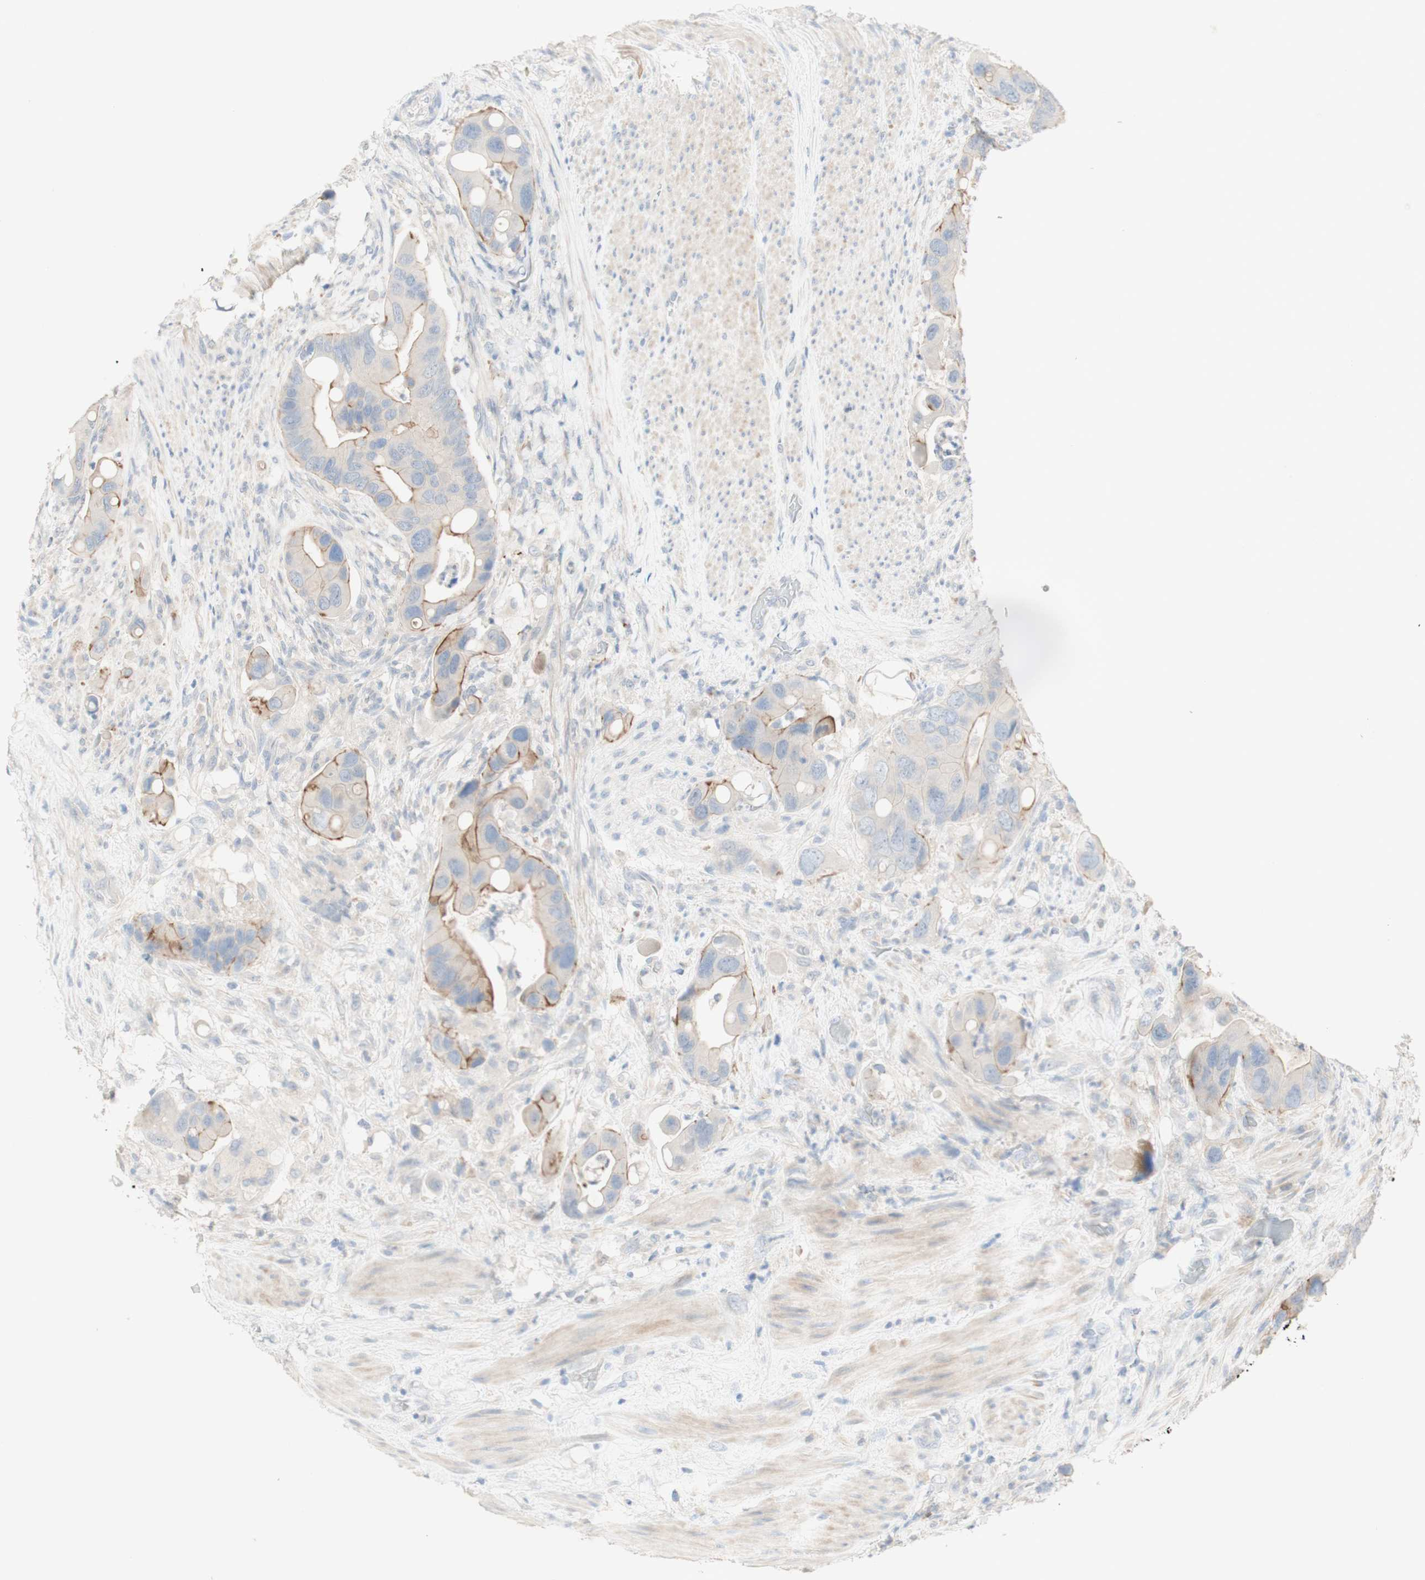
{"staining": {"intensity": "moderate", "quantity": ">75%", "location": "cytoplasmic/membranous"}, "tissue": "colorectal cancer", "cell_type": "Tumor cells", "image_type": "cancer", "snomed": [{"axis": "morphology", "description": "Adenocarcinoma, NOS"}, {"axis": "topography", "description": "Rectum"}], "caption": "Moderate cytoplasmic/membranous staining for a protein is seen in approximately >75% of tumor cells of adenocarcinoma (colorectal) using immunohistochemistry.", "gene": "MANEA", "patient": {"sex": "female", "age": 57}}